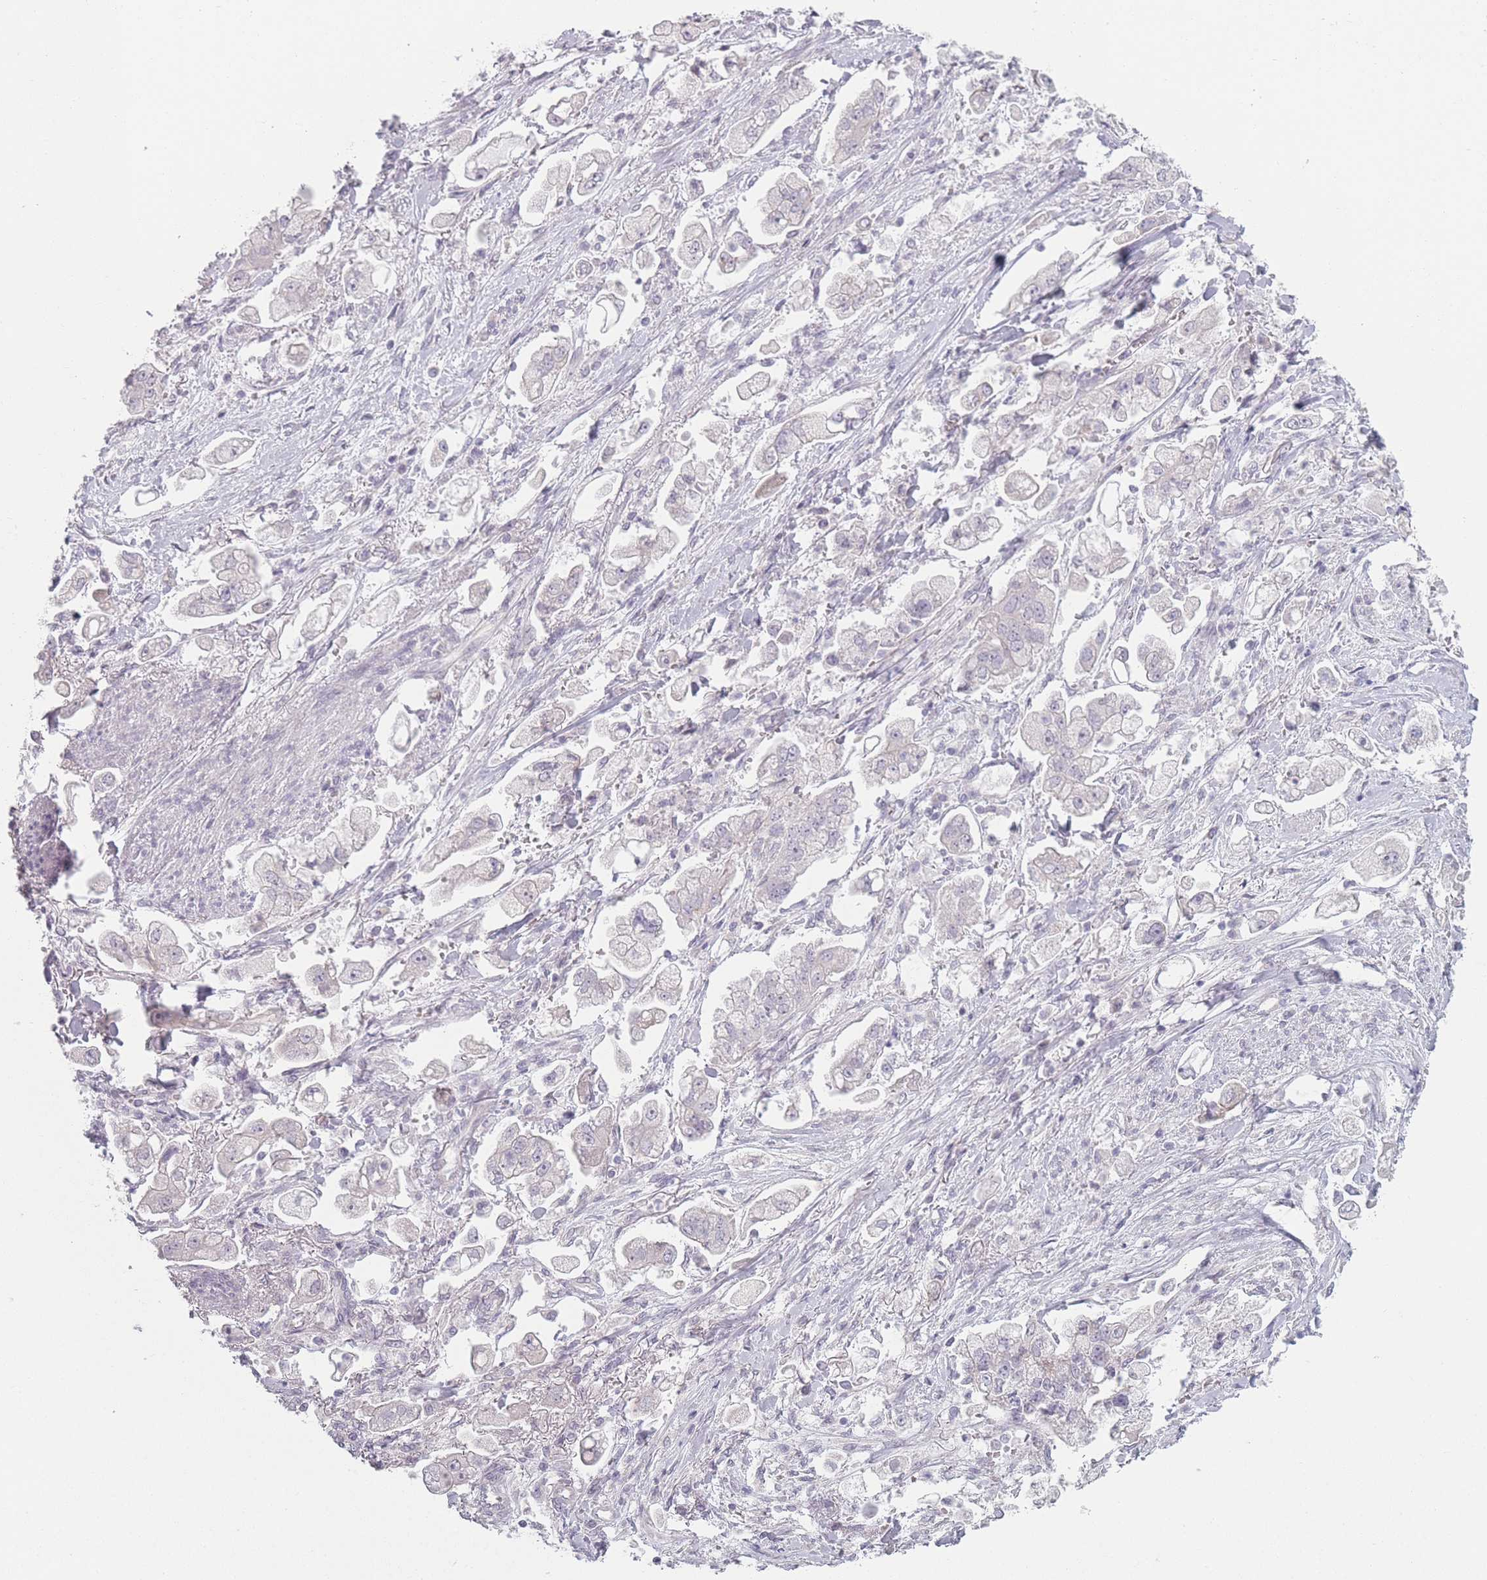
{"staining": {"intensity": "negative", "quantity": "none", "location": "none"}, "tissue": "stomach cancer", "cell_type": "Tumor cells", "image_type": "cancer", "snomed": [{"axis": "morphology", "description": "Adenocarcinoma, NOS"}, {"axis": "topography", "description": "Stomach"}], "caption": "High magnification brightfield microscopy of stomach adenocarcinoma stained with DAB (brown) and counterstained with hematoxylin (blue): tumor cells show no significant staining.", "gene": "RASL10B", "patient": {"sex": "male", "age": 62}}